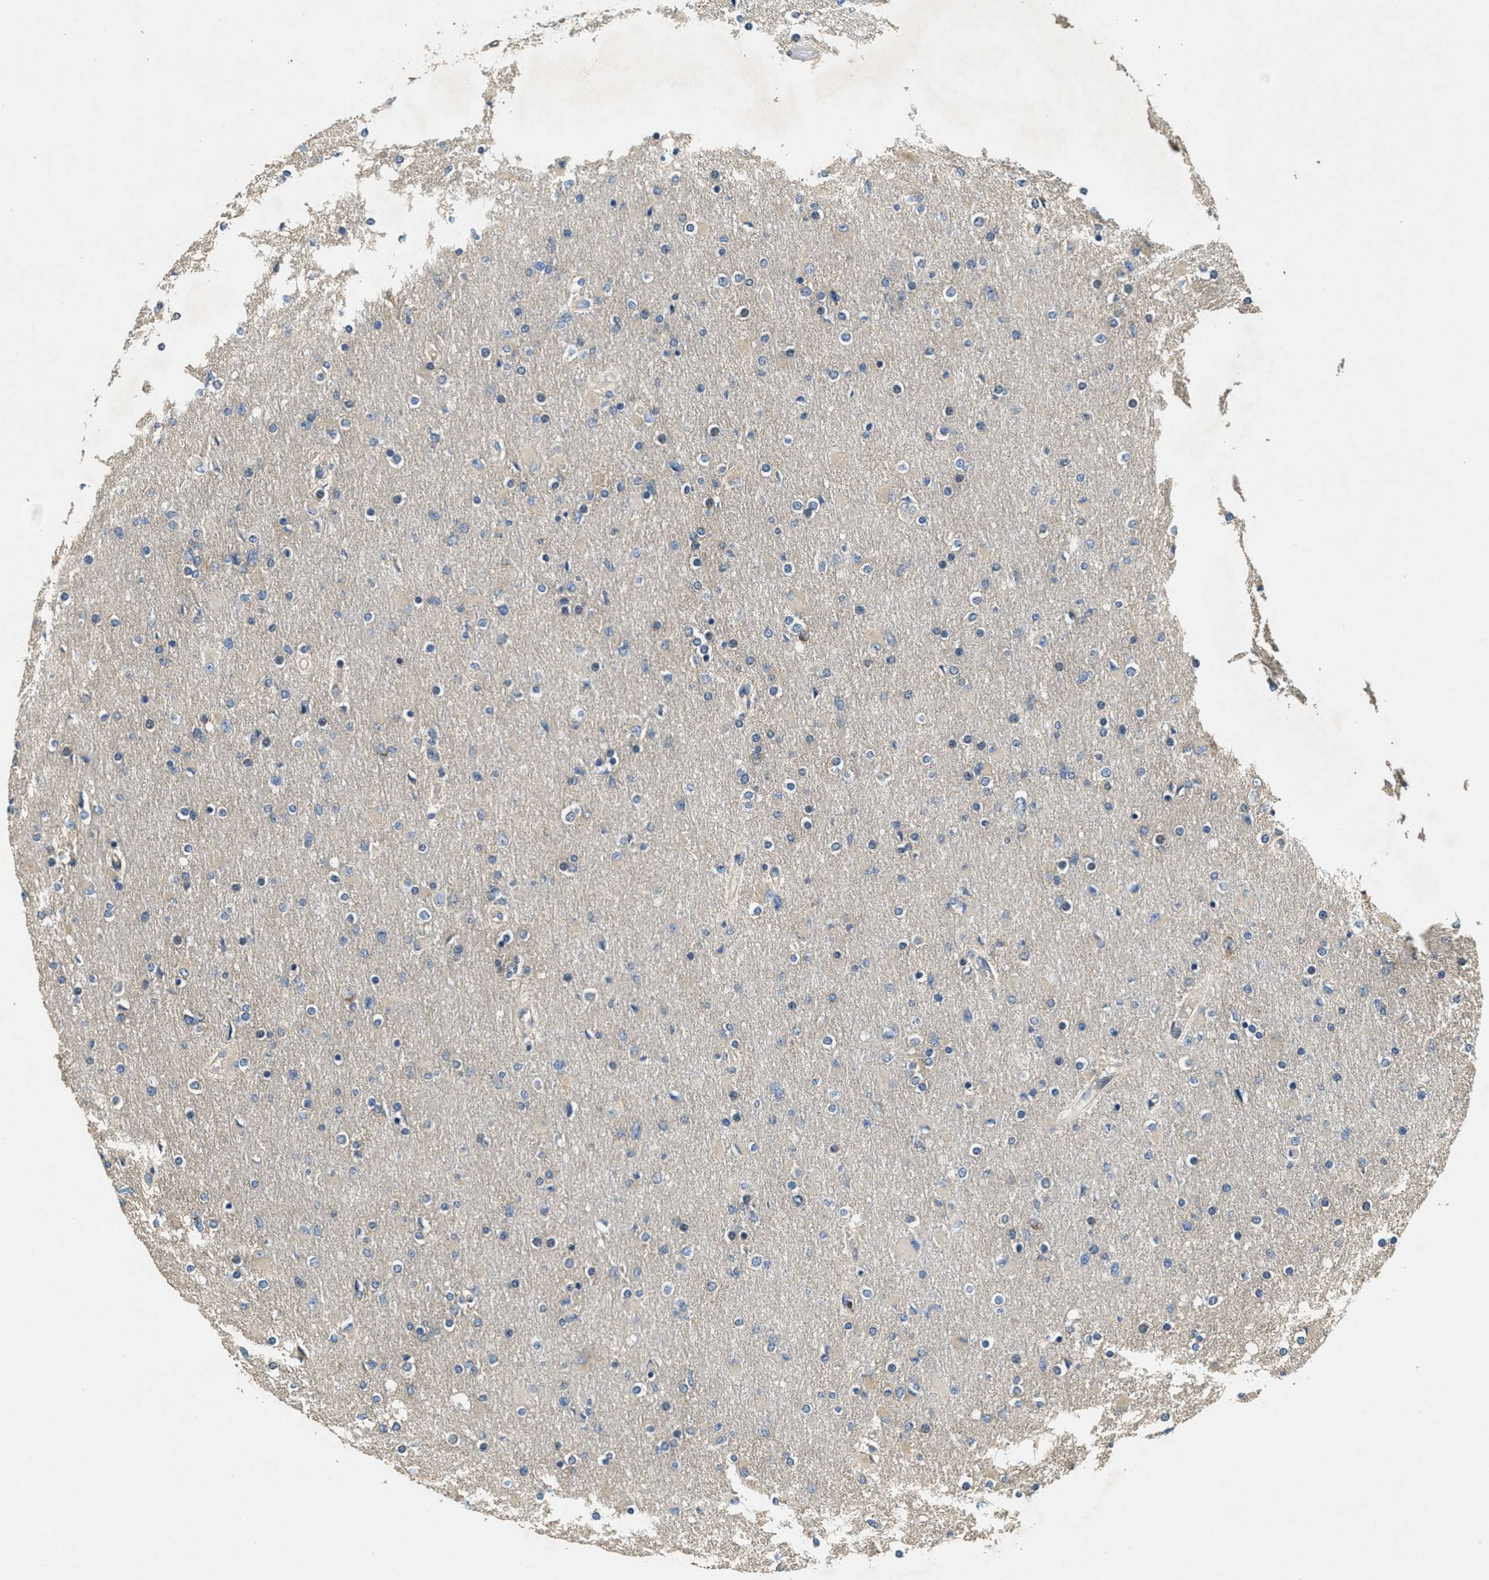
{"staining": {"intensity": "negative", "quantity": "none", "location": "none"}, "tissue": "glioma", "cell_type": "Tumor cells", "image_type": "cancer", "snomed": [{"axis": "morphology", "description": "Glioma, malignant, High grade"}, {"axis": "topography", "description": "Cerebral cortex"}], "caption": "Immunohistochemistry image of neoplastic tissue: human malignant glioma (high-grade) stained with DAB reveals no significant protein positivity in tumor cells.", "gene": "TOMM70", "patient": {"sex": "female", "age": 36}}